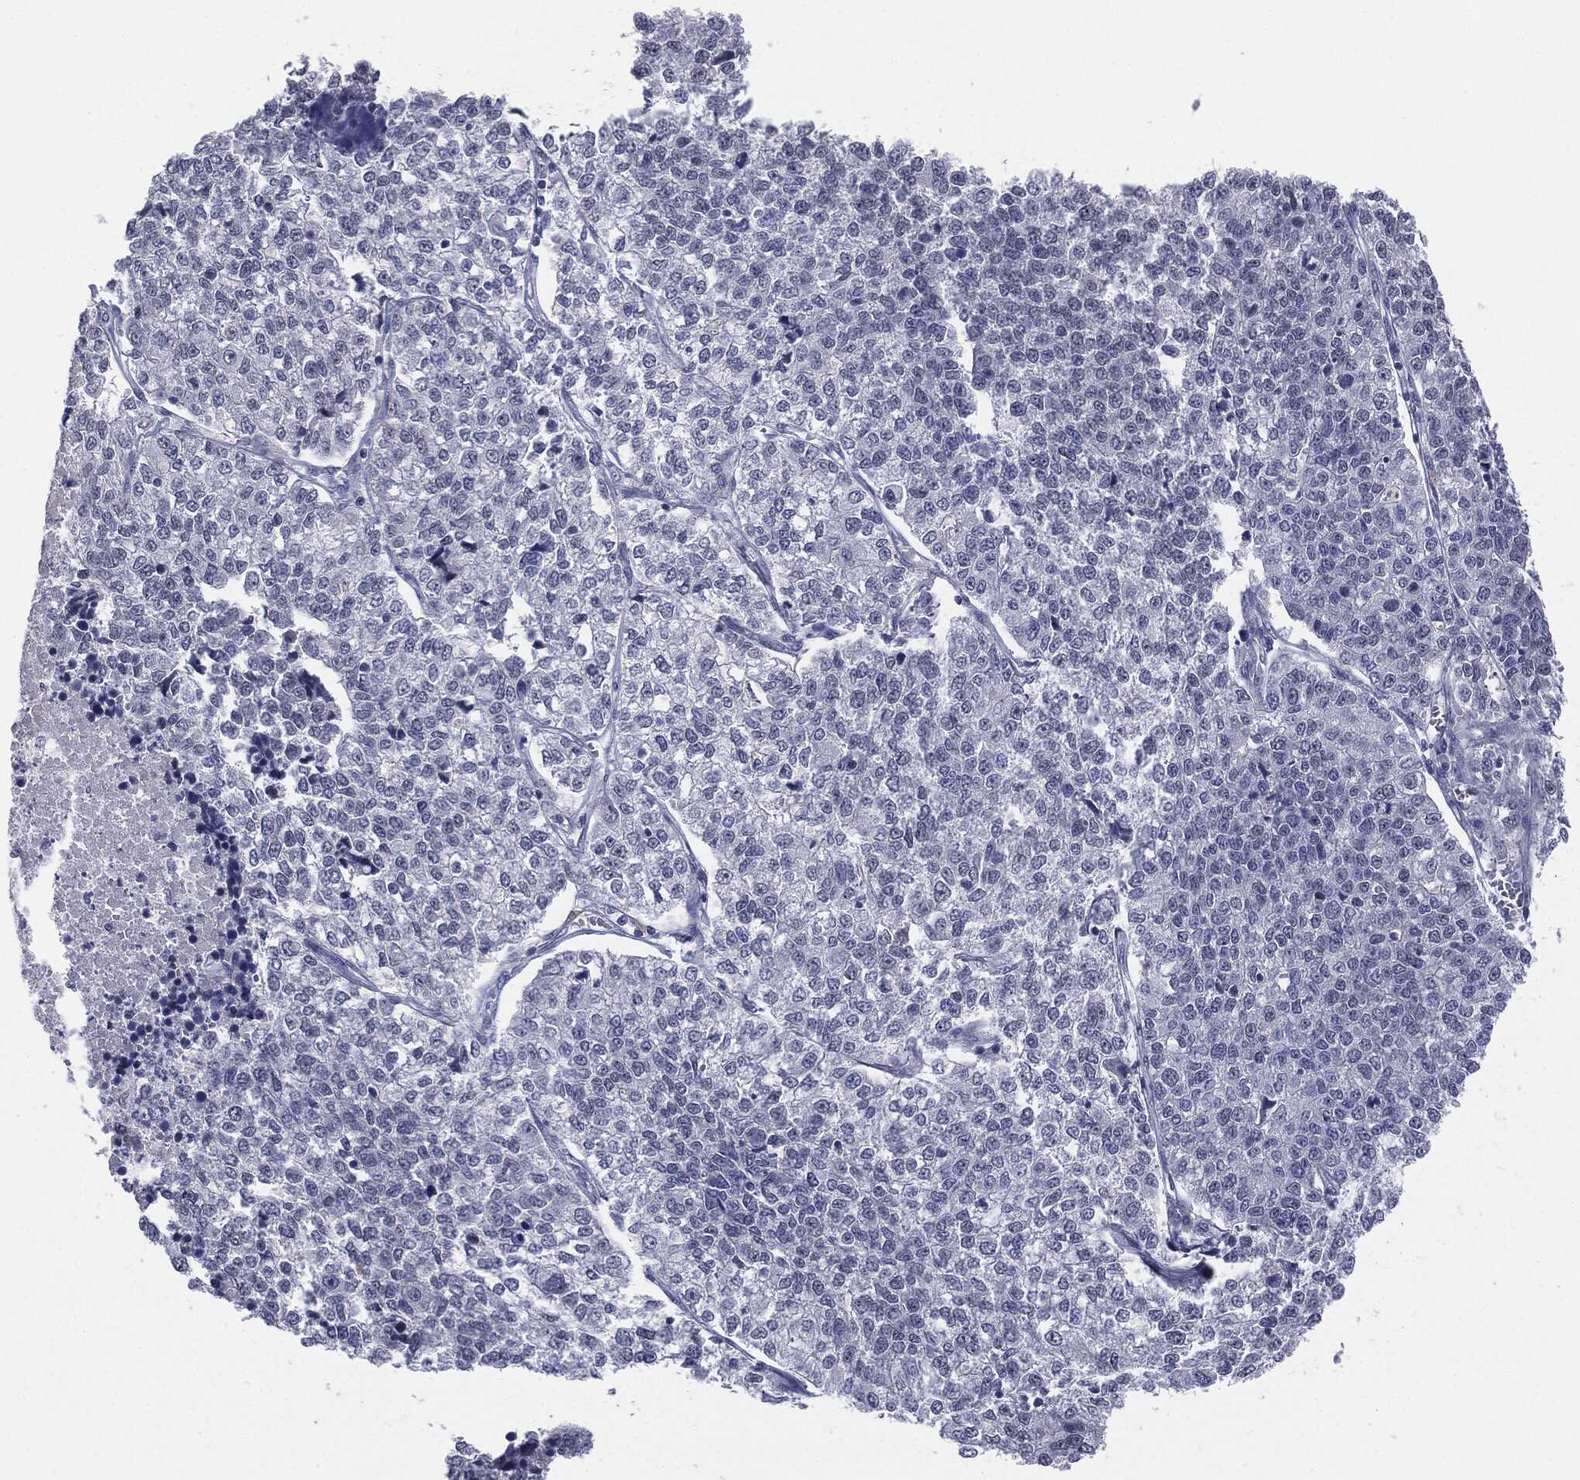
{"staining": {"intensity": "negative", "quantity": "none", "location": "none"}, "tissue": "lung cancer", "cell_type": "Tumor cells", "image_type": "cancer", "snomed": [{"axis": "morphology", "description": "Adenocarcinoma, NOS"}, {"axis": "topography", "description": "Lung"}], "caption": "The immunohistochemistry (IHC) image has no significant staining in tumor cells of lung cancer (adenocarcinoma) tissue.", "gene": "SLC5A5", "patient": {"sex": "male", "age": 49}}